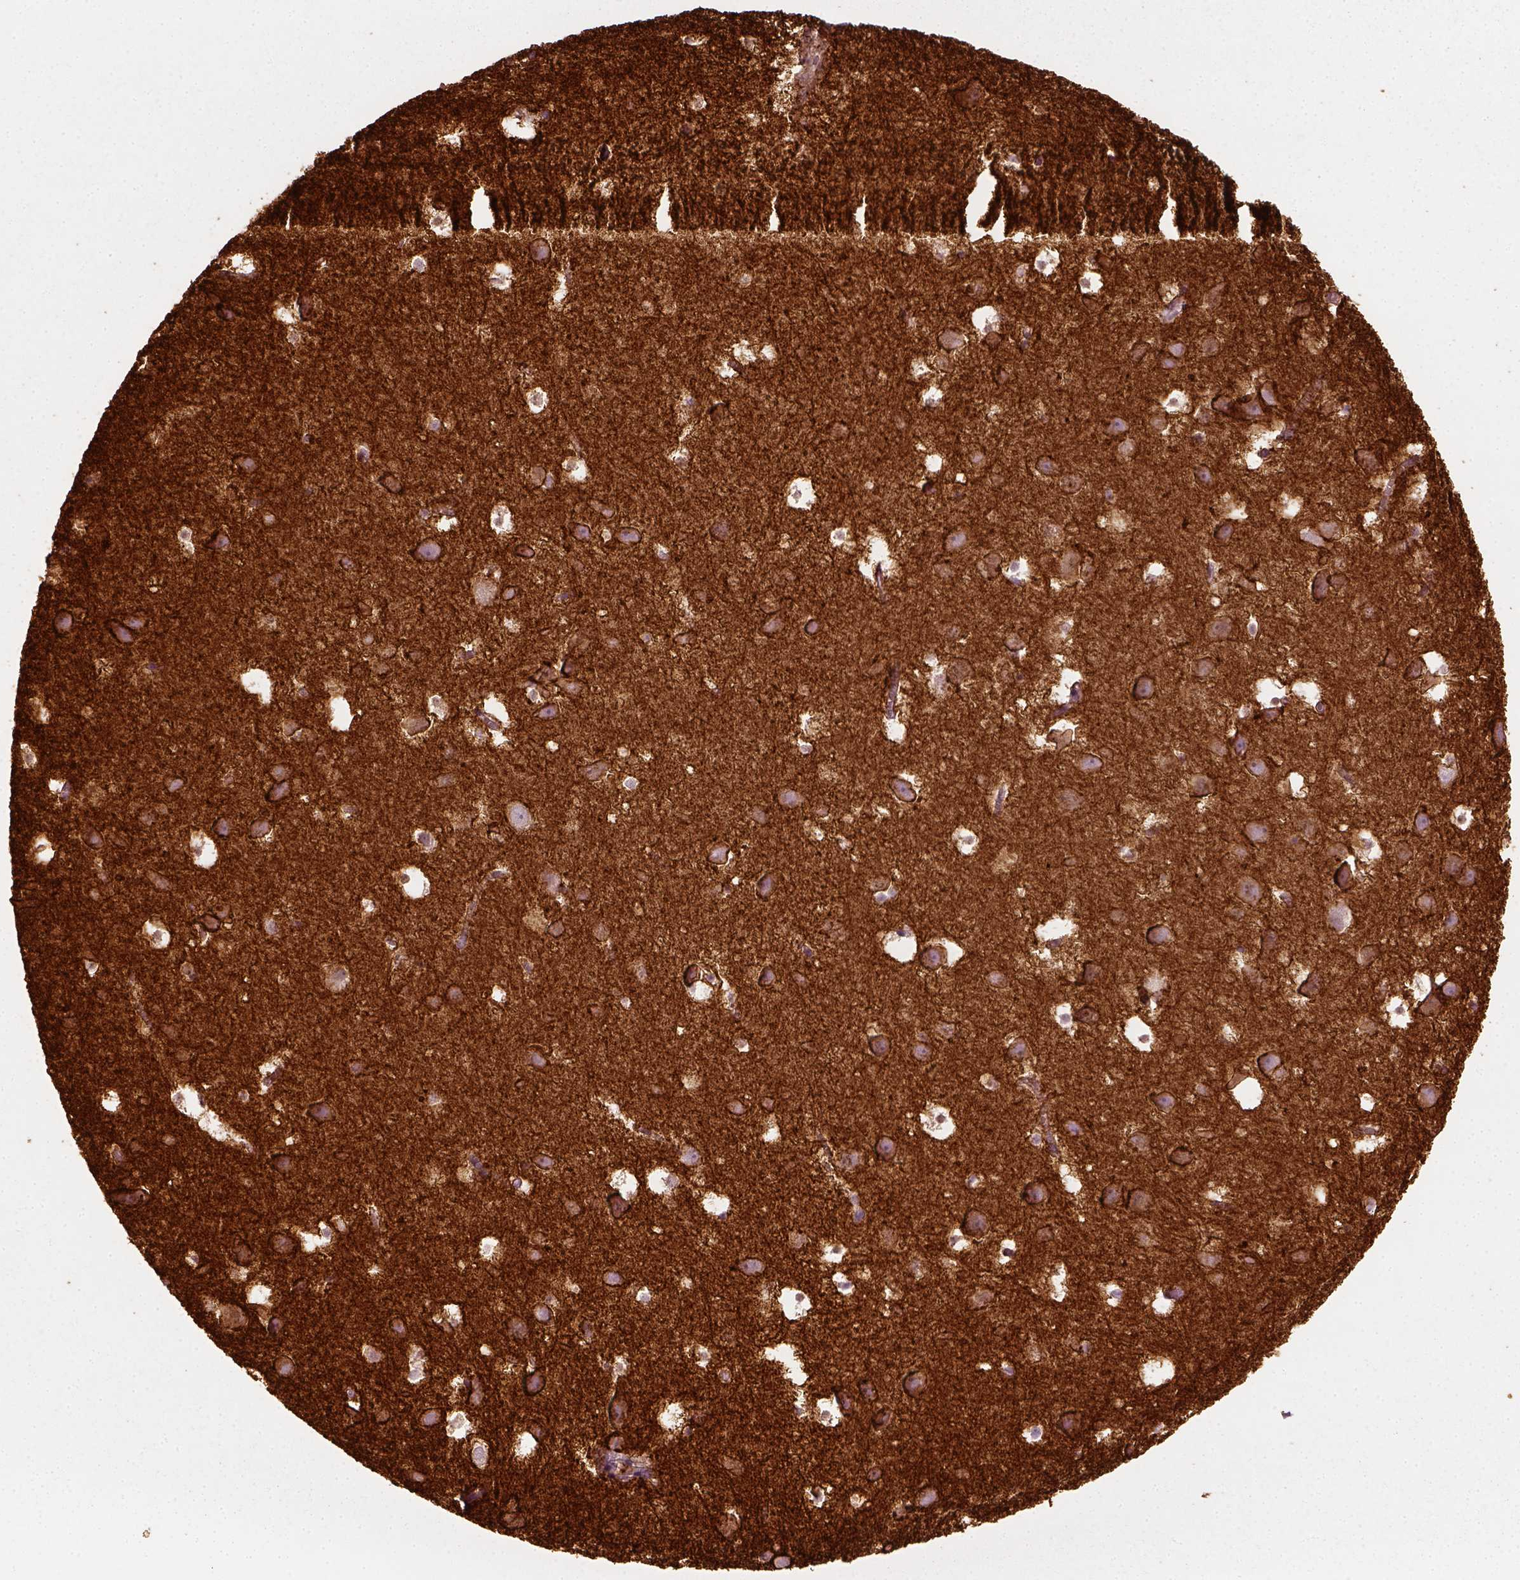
{"staining": {"intensity": "negative", "quantity": "none", "location": "none"}, "tissue": "hippocampus", "cell_type": "Glial cells", "image_type": "normal", "snomed": [{"axis": "morphology", "description": "Normal tissue, NOS"}, {"axis": "topography", "description": "Hippocampus"}], "caption": "Glial cells show no significant expression in benign hippocampus. (DAB IHC visualized using brightfield microscopy, high magnification).", "gene": "NPTN", "patient": {"sex": "male", "age": 58}}